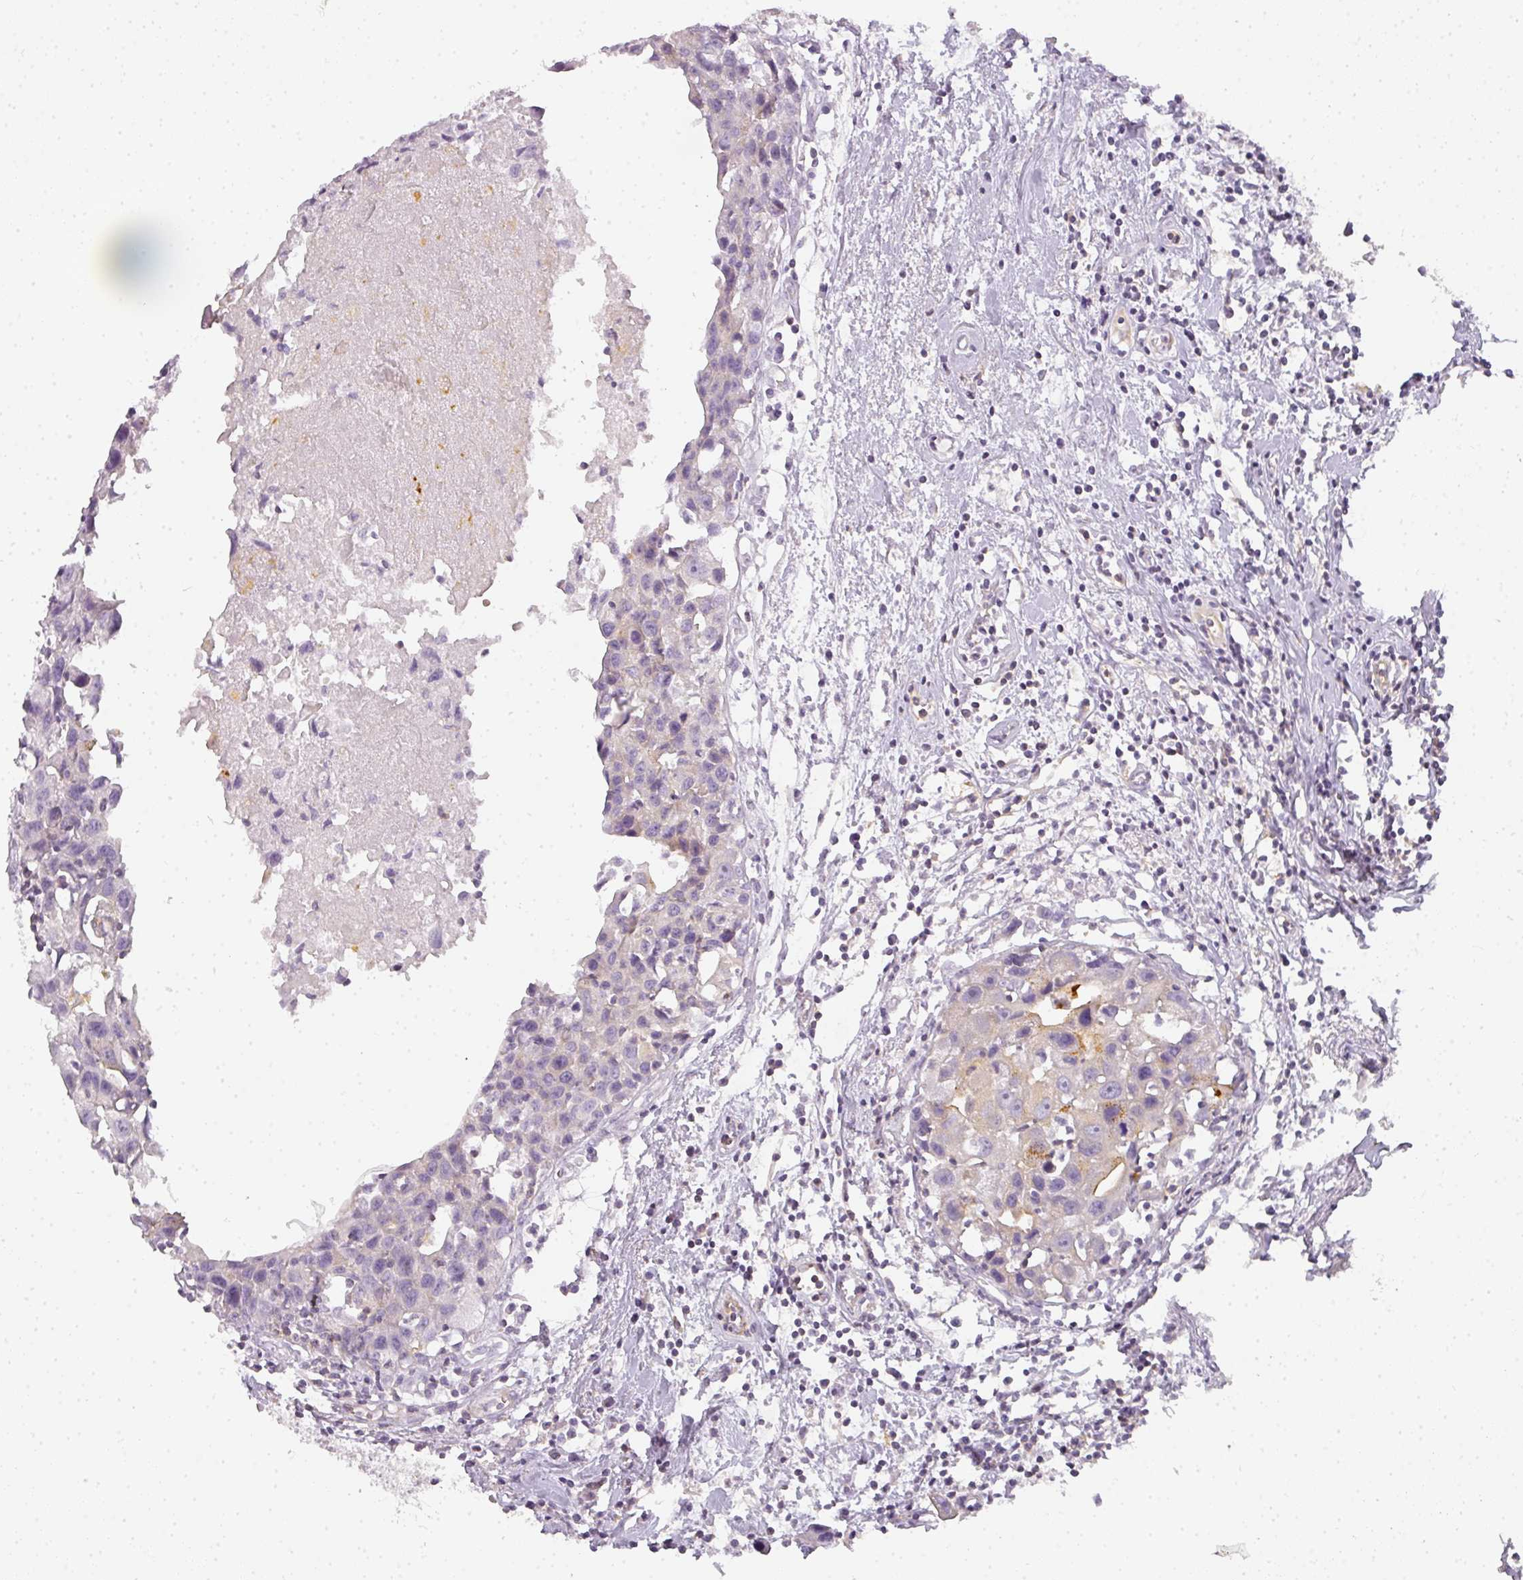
{"staining": {"intensity": "negative", "quantity": "none", "location": "none"}, "tissue": "breast cancer", "cell_type": "Tumor cells", "image_type": "cancer", "snomed": [{"axis": "morphology", "description": "Carcinoma, NOS"}, {"axis": "topography", "description": "Breast"}], "caption": "IHC micrograph of human breast cancer stained for a protein (brown), which reveals no staining in tumor cells.", "gene": "TMEM42", "patient": {"sex": "female", "age": 60}}